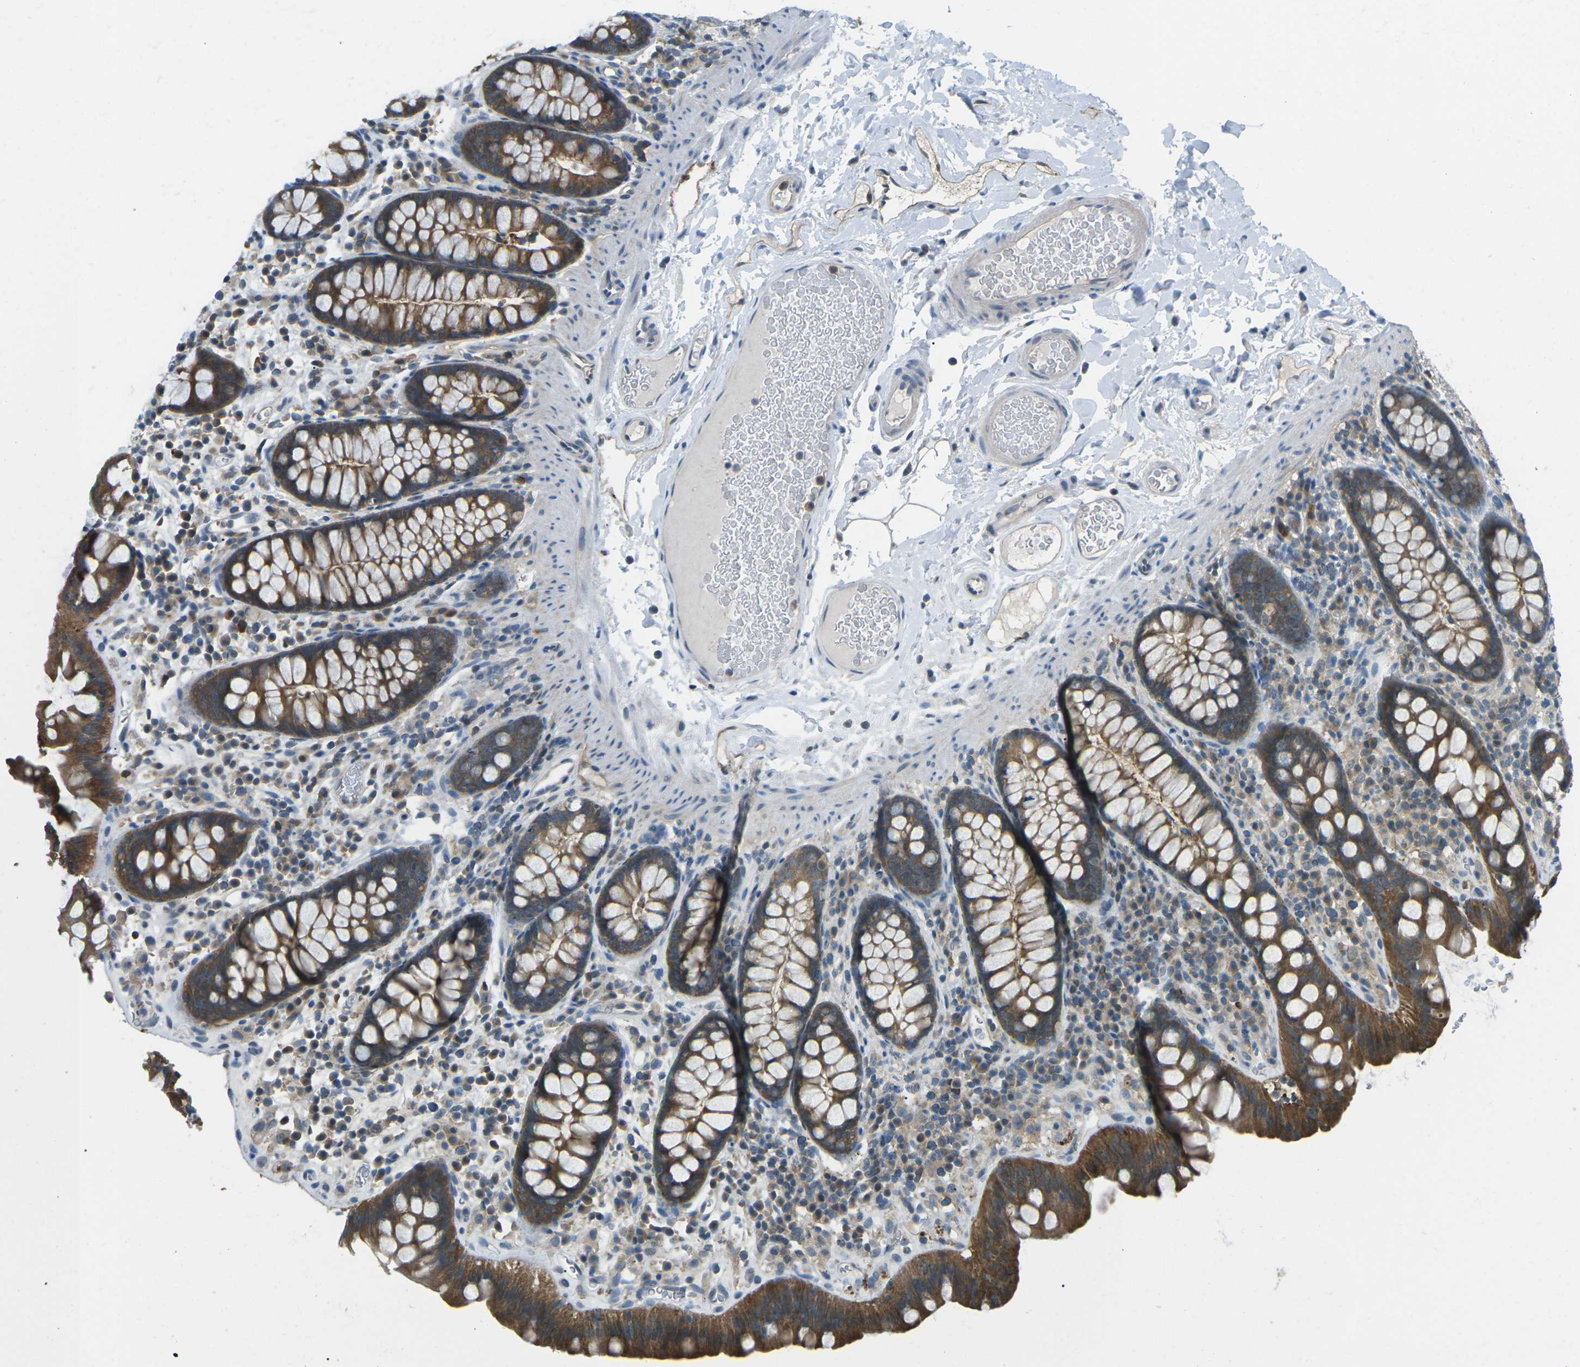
{"staining": {"intensity": "moderate", "quantity": ">75%", "location": "cytoplasmic/membranous"}, "tissue": "colon", "cell_type": "Endothelial cells", "image_type": "normal", "snomed": [{"axis": "morphology", "description": "Normal tissue, NOS"}, {"axis": "topography", "description": "Colon"}], "caption": "Colon stained with a brown dye exhibits moderate cytoplasmic/membranous positive expression in approximately >75% of endothelial cells.", "gene": "PIEZO2", "patient": {"sex": "female", "age": 80}}